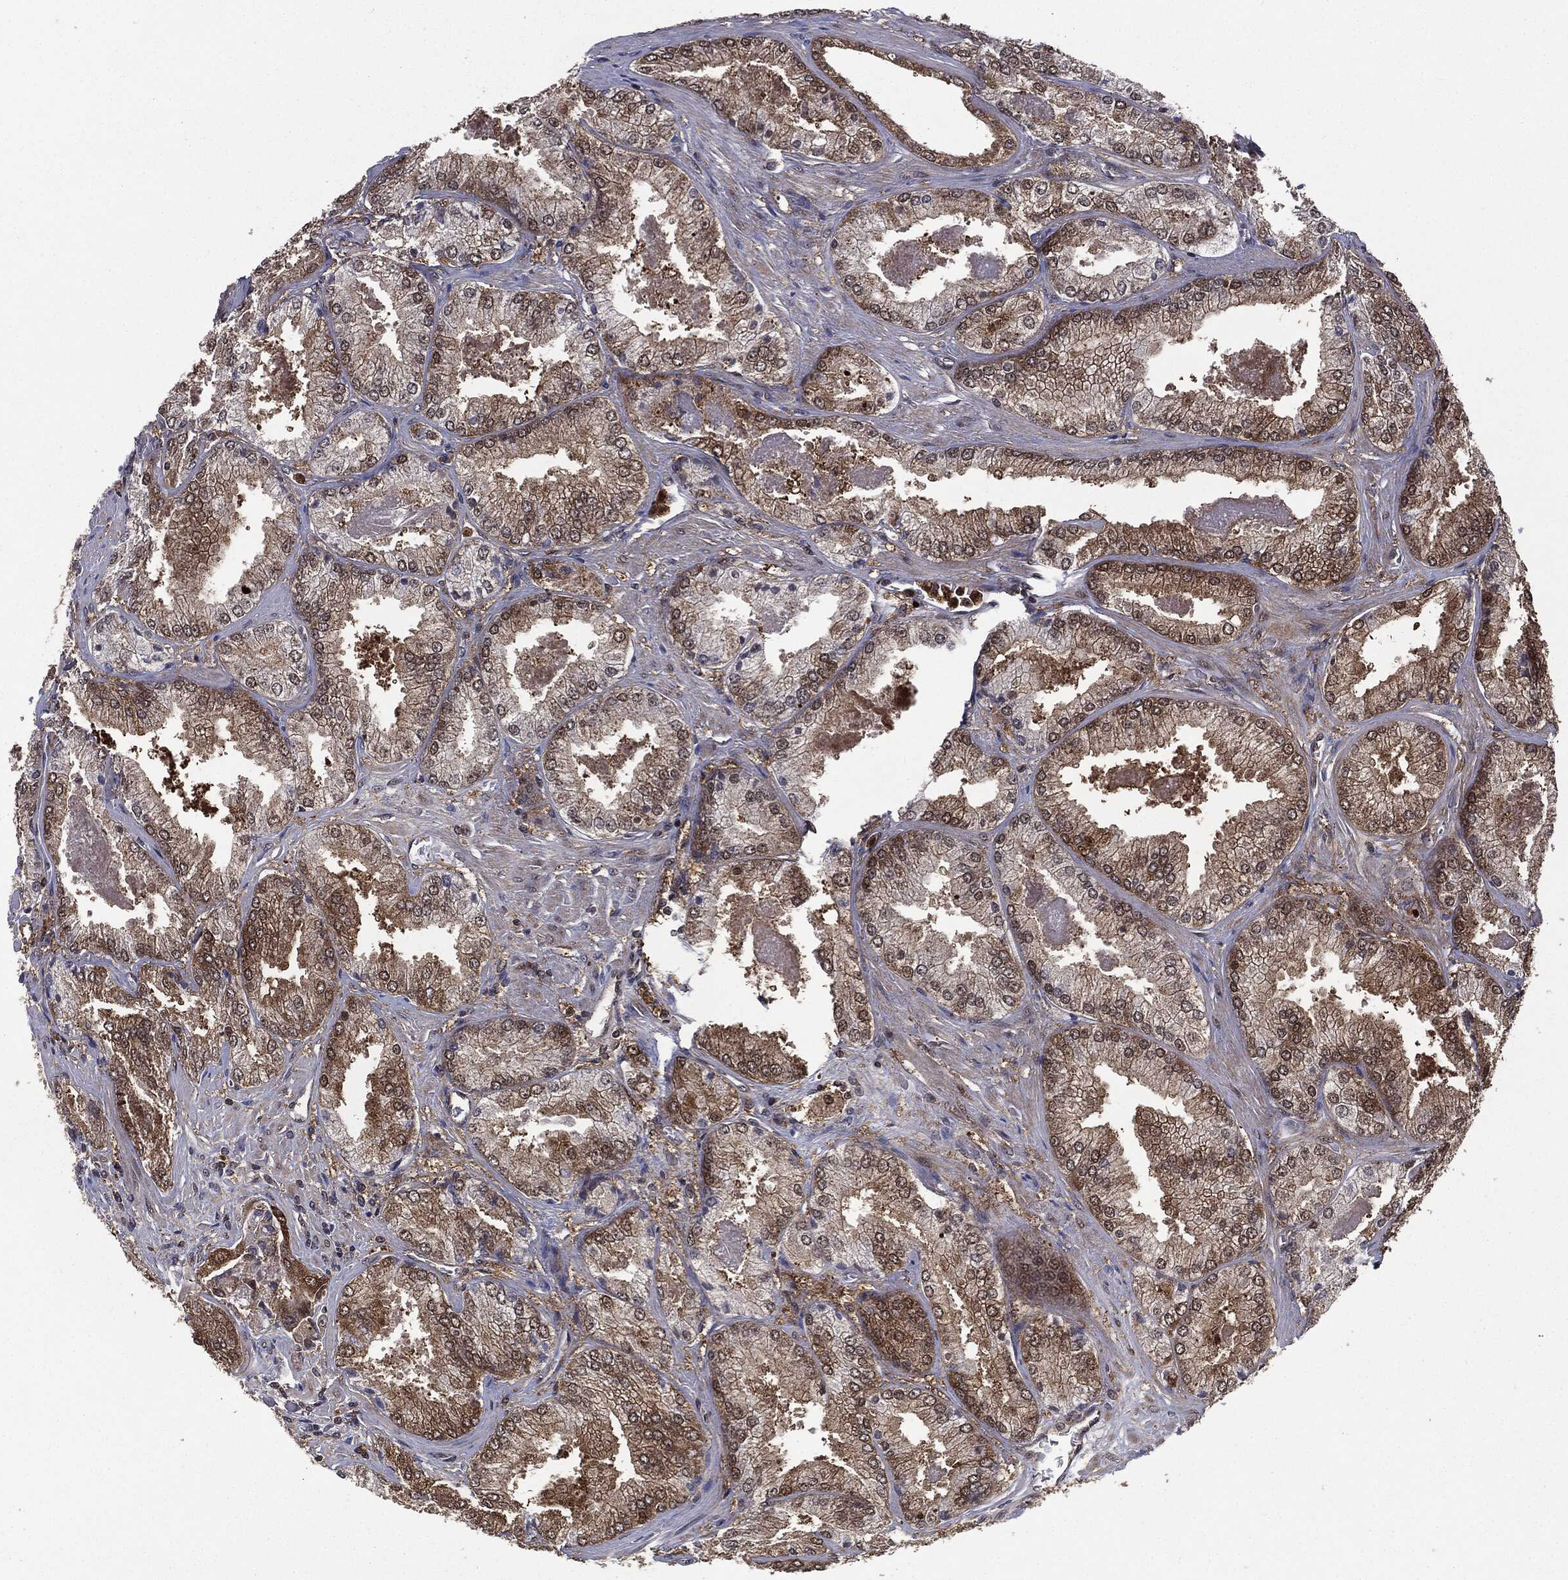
{"staining": {"intensity": "moderate", "quantity": "25%-75%", "location": "cytoplasmic/membranous"}, "tissue": "prostate cancer", "cell_type": "Tumor cells", "image_type": "cancer", "snomed": [{"axis": "morphology", "description": "Adenocarcinoma, Low grade"}, {"axis": "topography", "description": "Prostate"}], "caption": "IHC photomicrograph of human prostate cancer (low-grade adenocarcinoma) stained for a protein (brown), which reveals medium levels of moderate cytoplasmic/membranous positivity in about 25%-75% of tumor cells.", "gene": "GPI", "patient": {"sex": "male", "age": 68}}